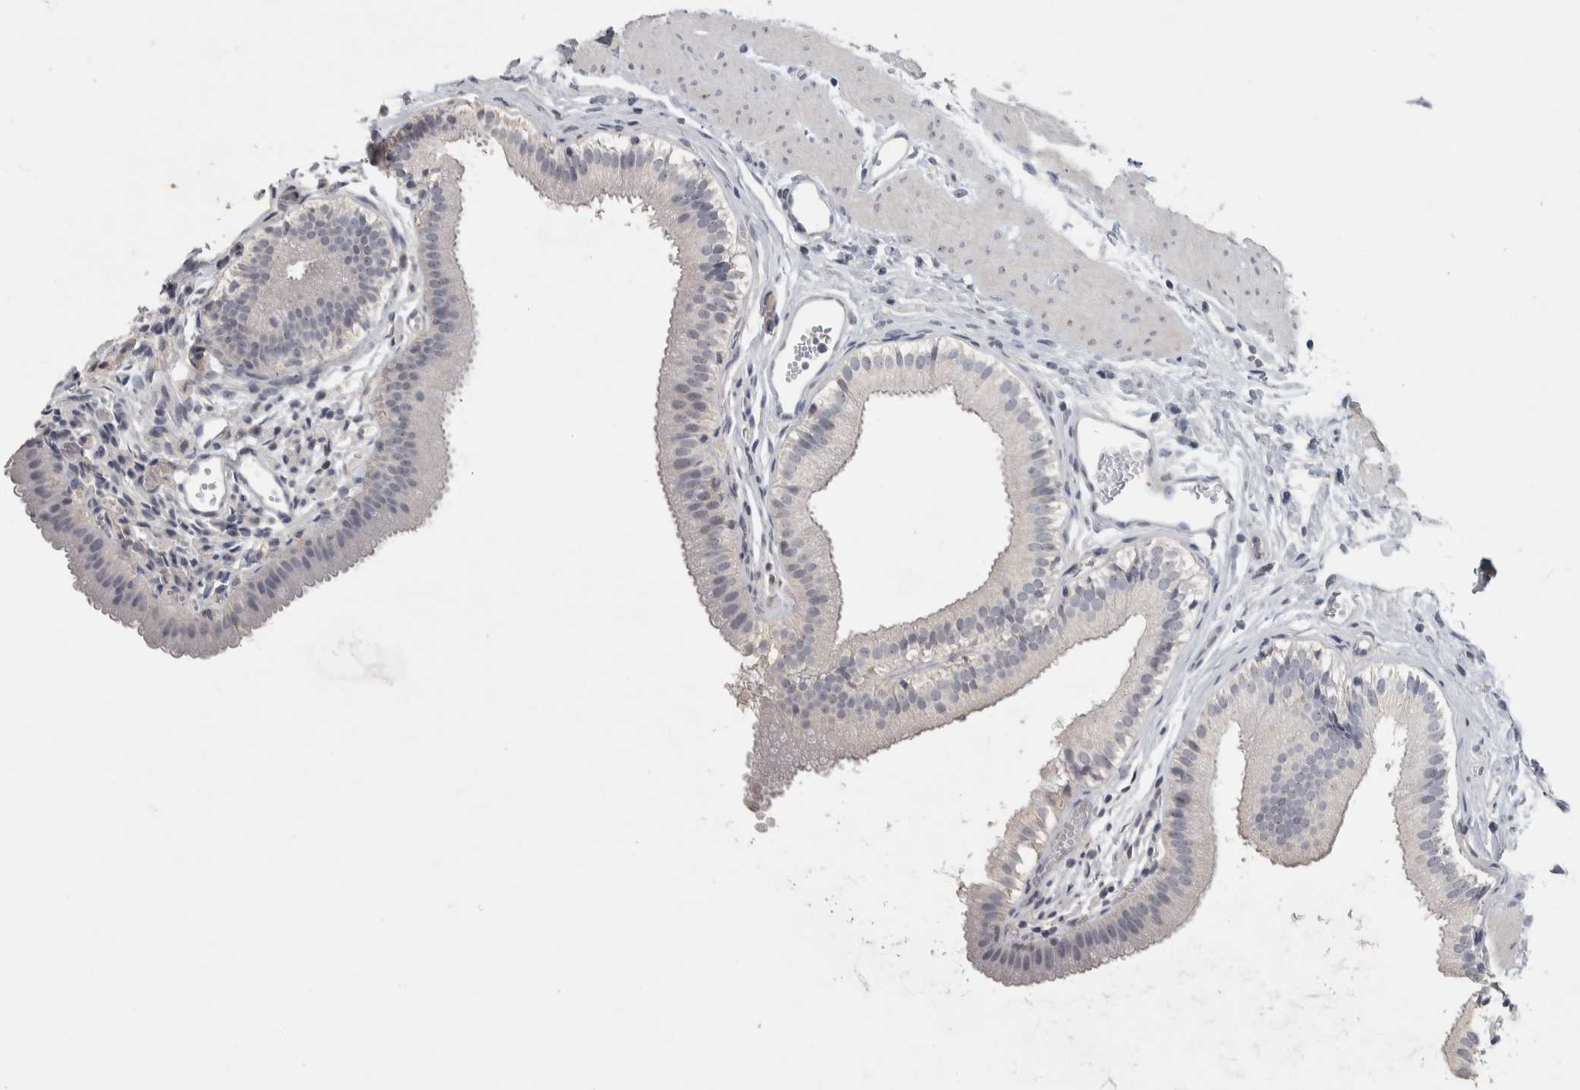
{"staining": {"intensity": "negative", "quantity": "none", "location": "none"}, "tissue": "gallbladder", "cell_type": "Glandular cells", "image_type": "normal", "snomed": [{"axis": "morphology", "description": "Normal tissue, NOS"}, {"axis": "topography", "description": "Gallbladder"}], "caption": "Protein analysis of benign gallbladder exhibits no significant expression in glandular cells. The staining was performed using DAB (3,3'-diaminobenzidine) to visualize the protein expression in brown, while the nuclei were stained in blue with hematoxylin (Magnification: 20x).", "gene": "DCAF10", "patient": {"sex": "female", "age": 26}}